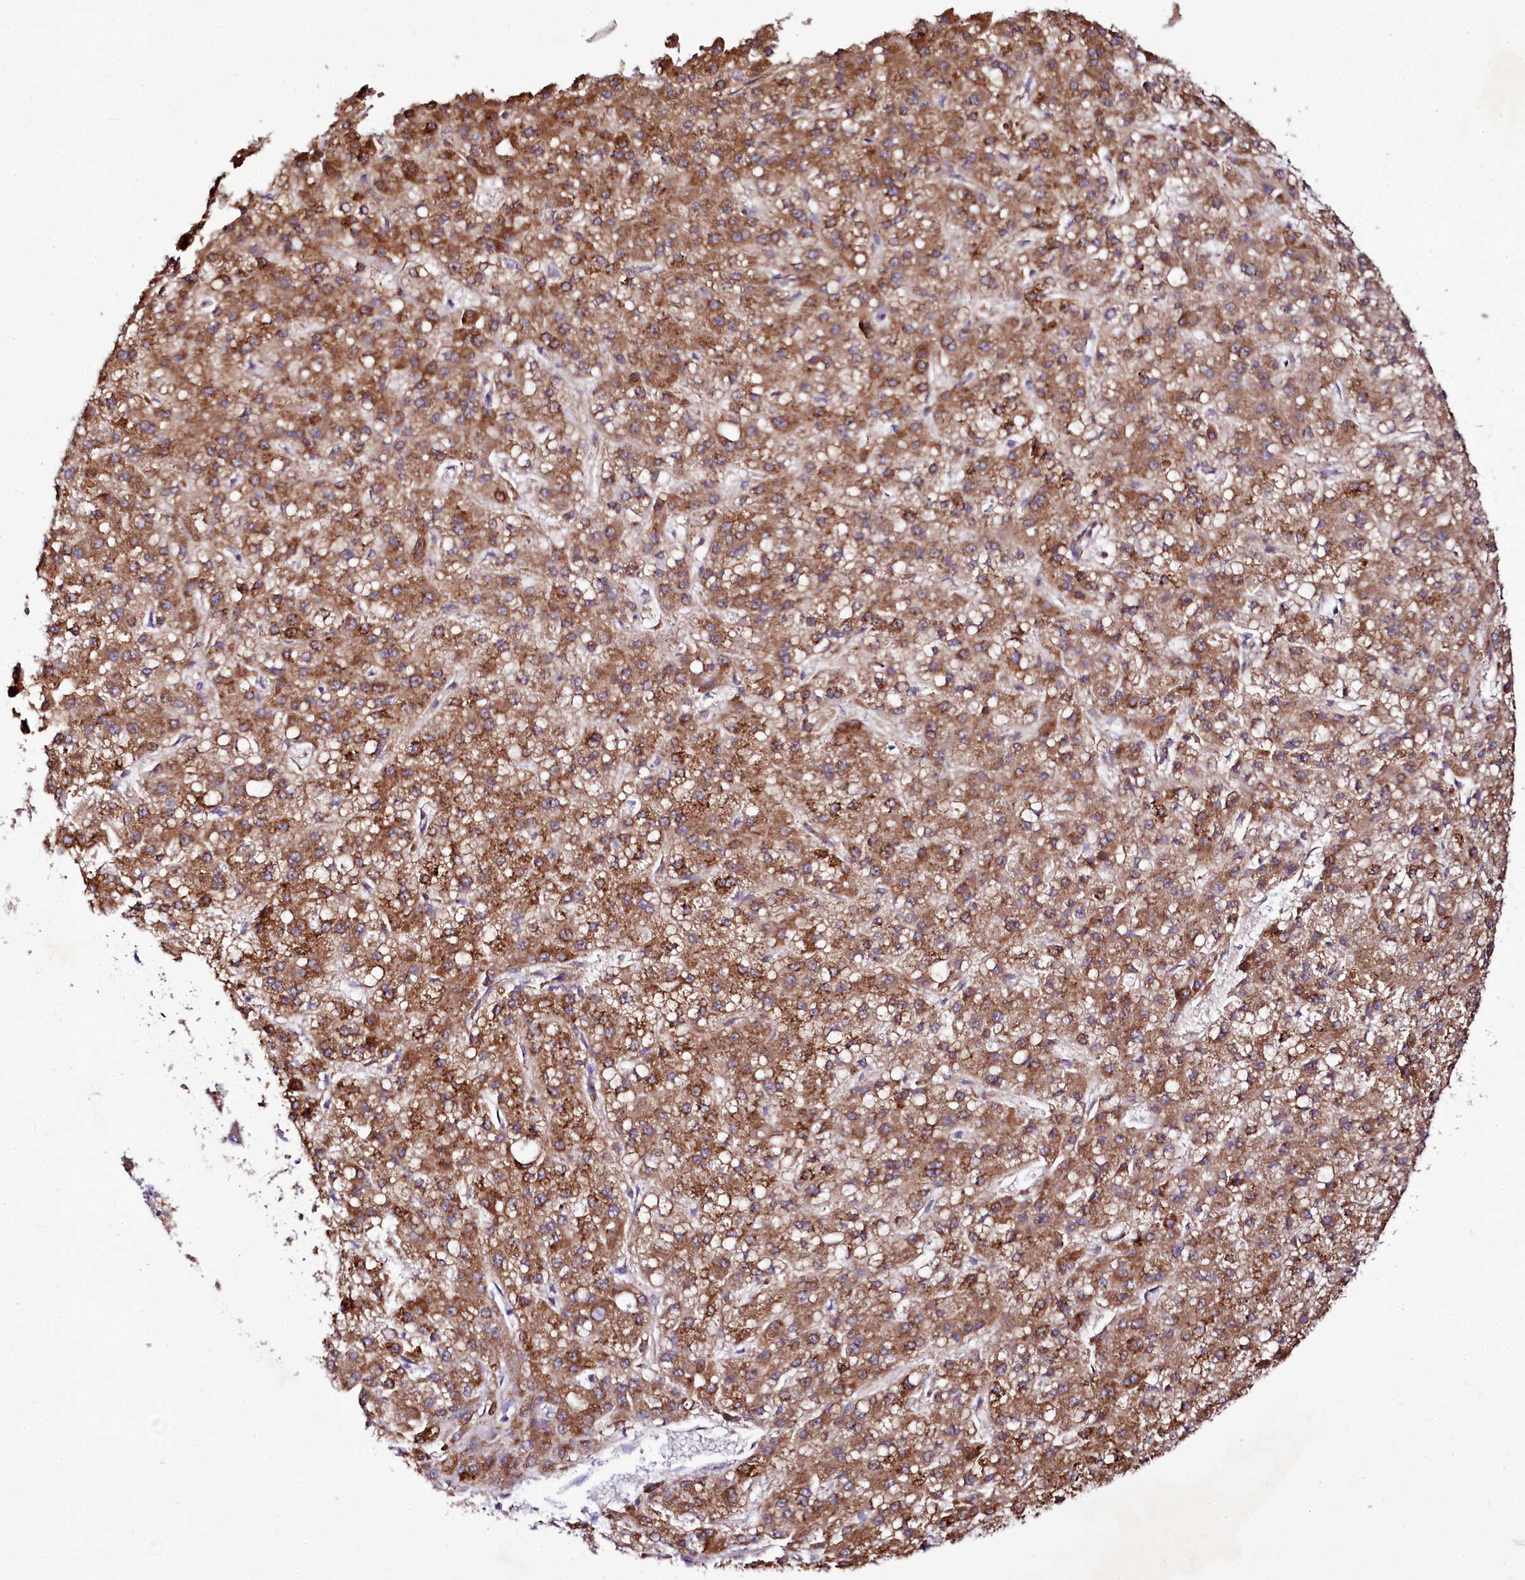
{"staining": {"intensity": "moderate", "quantity": ">75%", "location": "cytoplasmic/membranous"}, "tissue": "liver cancer", "cell_type": "Tumor cells", "image_type": "cancer", "snomed": [{"axis": "morphology", "description": "Carcinoma, Hepatocellular, NOS"}, {"axis": "topography", "description": "Liver"}], "caption": "Liver cancer (hepatocellular carcinoma) stained for a protein (brown) exhibits moderate cytoplasmic/membranous positive expression in about >75% of tumor cells.", "gene": "ZC3H12C", "patient": {"sex": "male", "age": 67}}